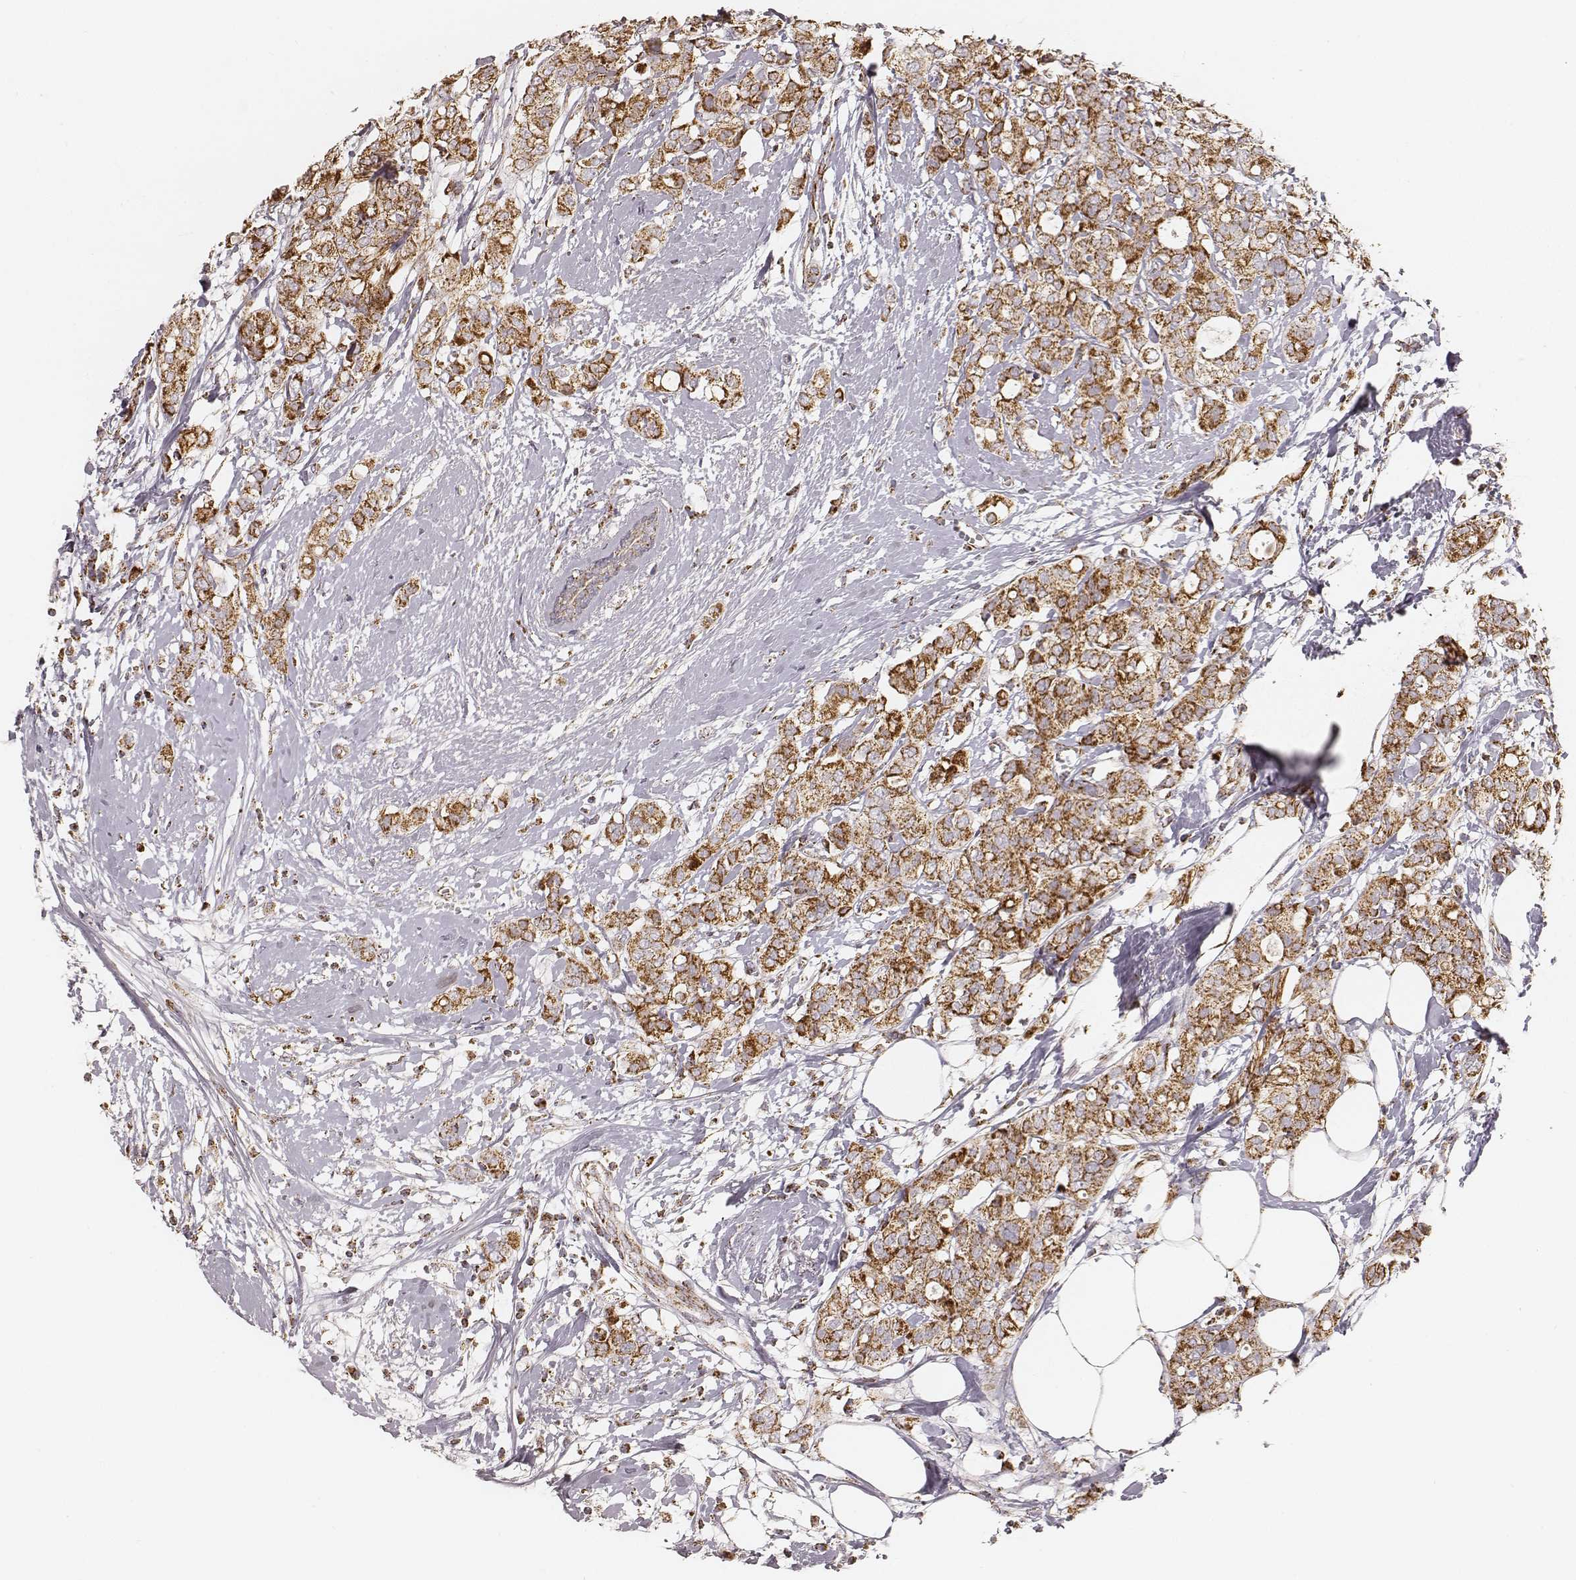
{"staining": {"intensity": "strong", "quantity": ">75%", "location": "cytoplasmic/membranous"}, "tissue": "breast cancer", "cell_type": "Tumor cells", "image_type": "cancer", "snomed": [{"axis": "morphology", "description": "Duct carcinoma"}, {"axis": "topography", "description": "Breast"}], "caption": "Invasive ductal carcinoma (breast) stained with a brown dye shows strong cytoplasmic/membranous positive expression in about >75% of tumor cells.", "gene": "CS", "patient": {"sex": "female", "age": 40}}